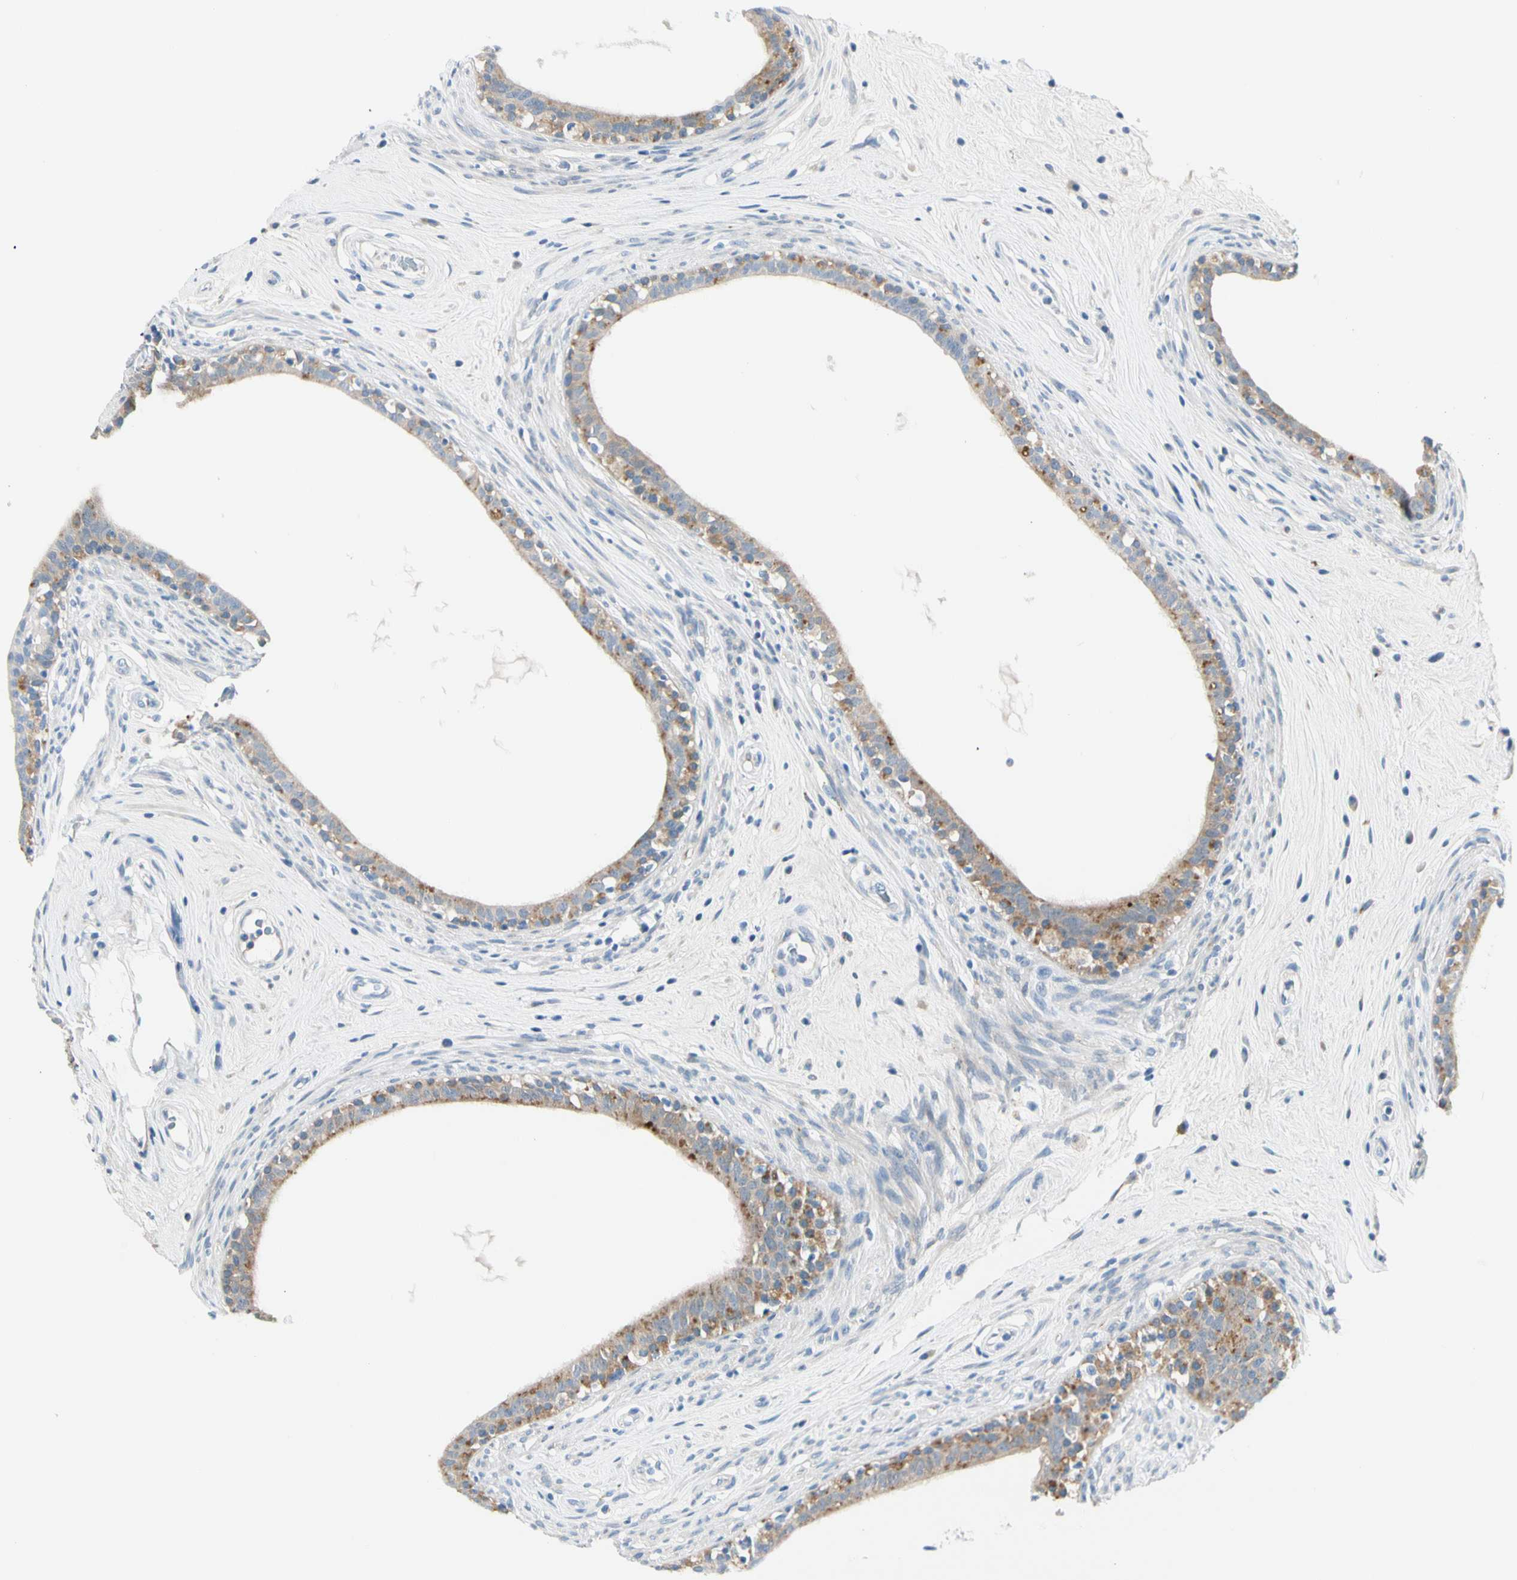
{"staining": {"intensity": "moderate", "quantity": "25%-75%", "location": "cytoplasmic/membranous"}, "tissue": "epididymis", "cell_type": "Glandular cells", "image_type": "normal", "snomed": [{"axis": "morphology", "description": "Normal tissue, NOS"}, {"axis": "morphology", "description": "Inflammation, NOS"}, {"axis": "topography", "description": "Epididymis"}], "caption": "Immunohistochemical staining of unremarkable human epididymis shows 25%-75% levels of moderate cytoplasmic/membranous protein expression in about 25%-75% of glandular cells. The protein of interest is stained brown, and the nuclei are stained in blue (DAB (3,3'-diaminobenzidine) IHC with brightfield microscopy, high magnification).", "gene": "PEBP1", "patient": {"sex": "male", "age": 84}}